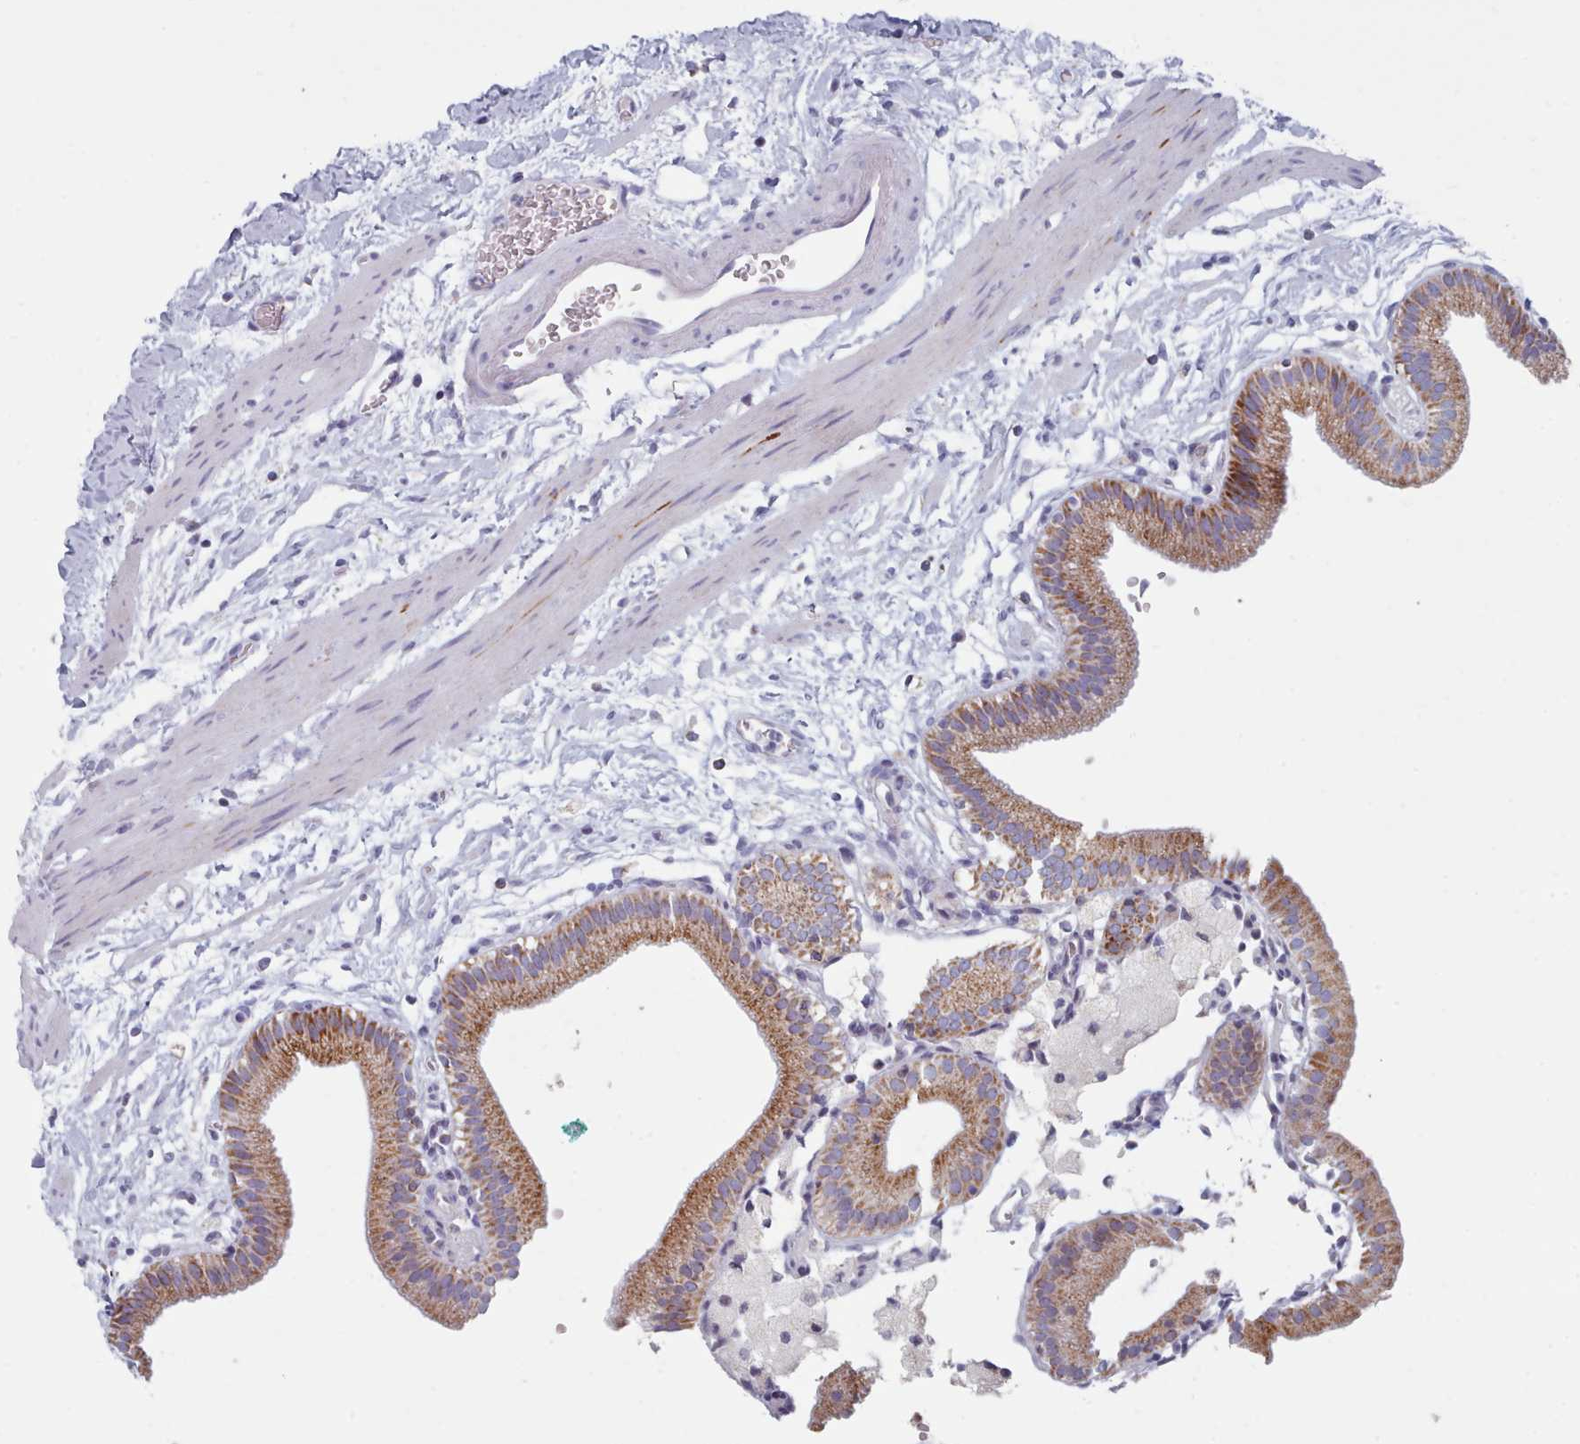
{"staining": {"intensity": "moderate", "quantity": ">75%", "location": "cytoplasmic/membranous"}, "tissue": "gallbladder", "cell_type": "Glandular cells", "image_type": "normal", "snomed": [{"axis": "morphology", "description": "Normal tissue, NOS"}, {"axis": "topography", "description": "Gallbladder"}], "caption": "Immunohistochemical staining of unremarkable gallbladder exhibits >75% levels of moderate cytoplasmic/membranous protein staining in about >75% of glandular cells.", "gene": "FAM170B", "patient": {"sex": "male", "age": 55}}